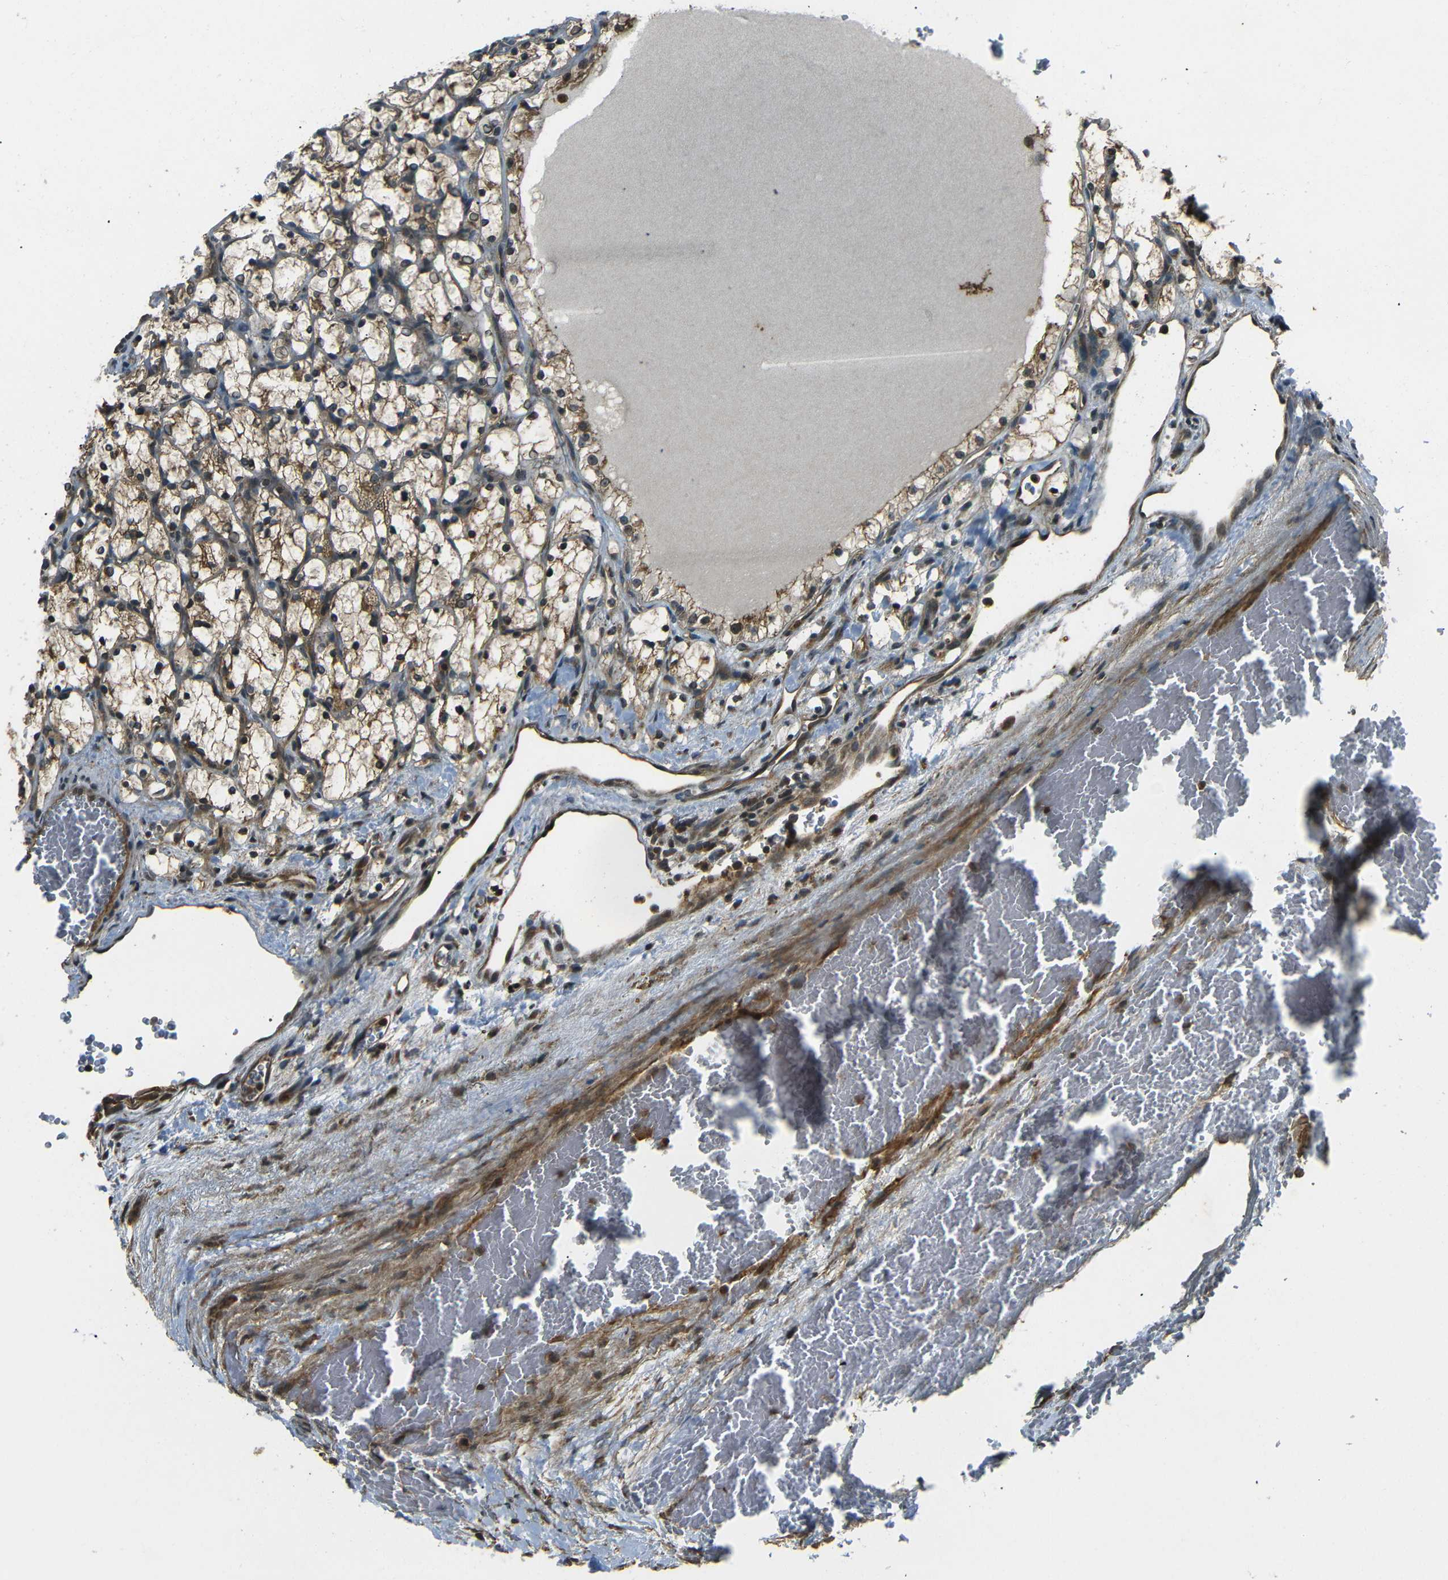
{"staining": {"intensity": "moderate", "quantity": ">75%", "location": "cytoplasmic/membranous"}, "tissue": "renal cancer", "cell_type": "Tumor cells", "image_type": "cancer", "snomed": [{"axis": "morphology", "description": "Adenocarcinoma, NOS"}, {"axis": "topography", "description": "Kidney"}], "caption": "A high-resolution photomicrograph shows immunohistochemistry (IHC) staining of renal cancer (adenocarcinoma), which shows moderate cytoplasmic/membranous expression in about >75% of tumor cells. (Brightfield microscopy of DAB IHC at high magnification).", "gene": "PLK2", "patient": {"sex": "female", "age": 69}}